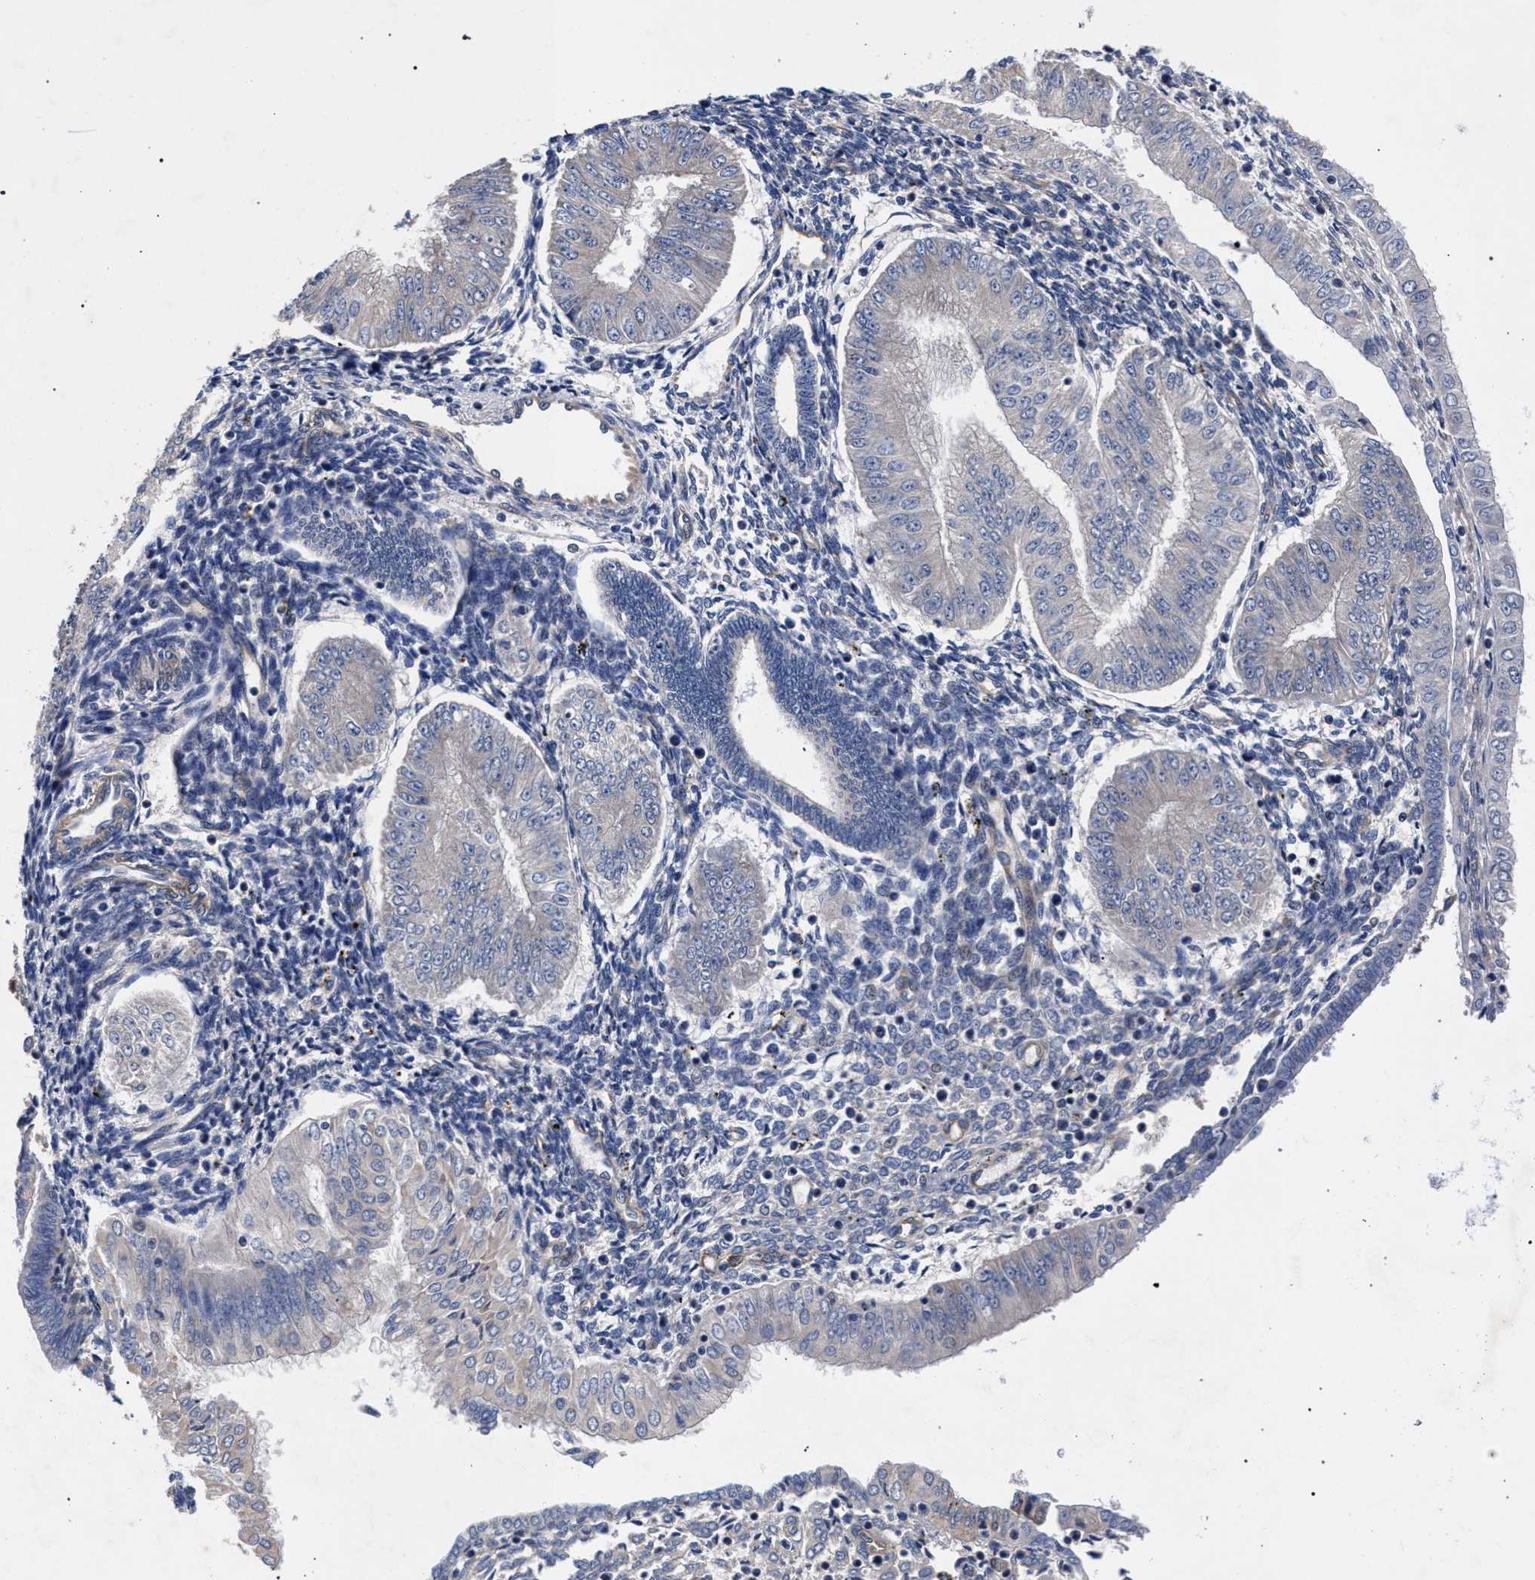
{"staining": {"intensity": "negative", "quantity": "none", "location": "none"}, "tissue": "endometrial cancer", "cell_type": "Tumor cells", "image_type": "cancer", "snomed": [{"axis": "morphology", "description": "Normal tissue, NOS"}, {"axis": "morphology", "description": "Adenocarcinoma, NOS"}, {"axis": "topography", "description": "Endometrium"}], "caption": "Immunohistochemistry (IHC) image of human adenocarcinoma (endometrial) stained for a protein (brown), which displays no staining in tumor cells. (DAB immunohistochemistry, high magnification).", "gene": "CFAP95", "patient": {"sex": "female", "age": 53}}